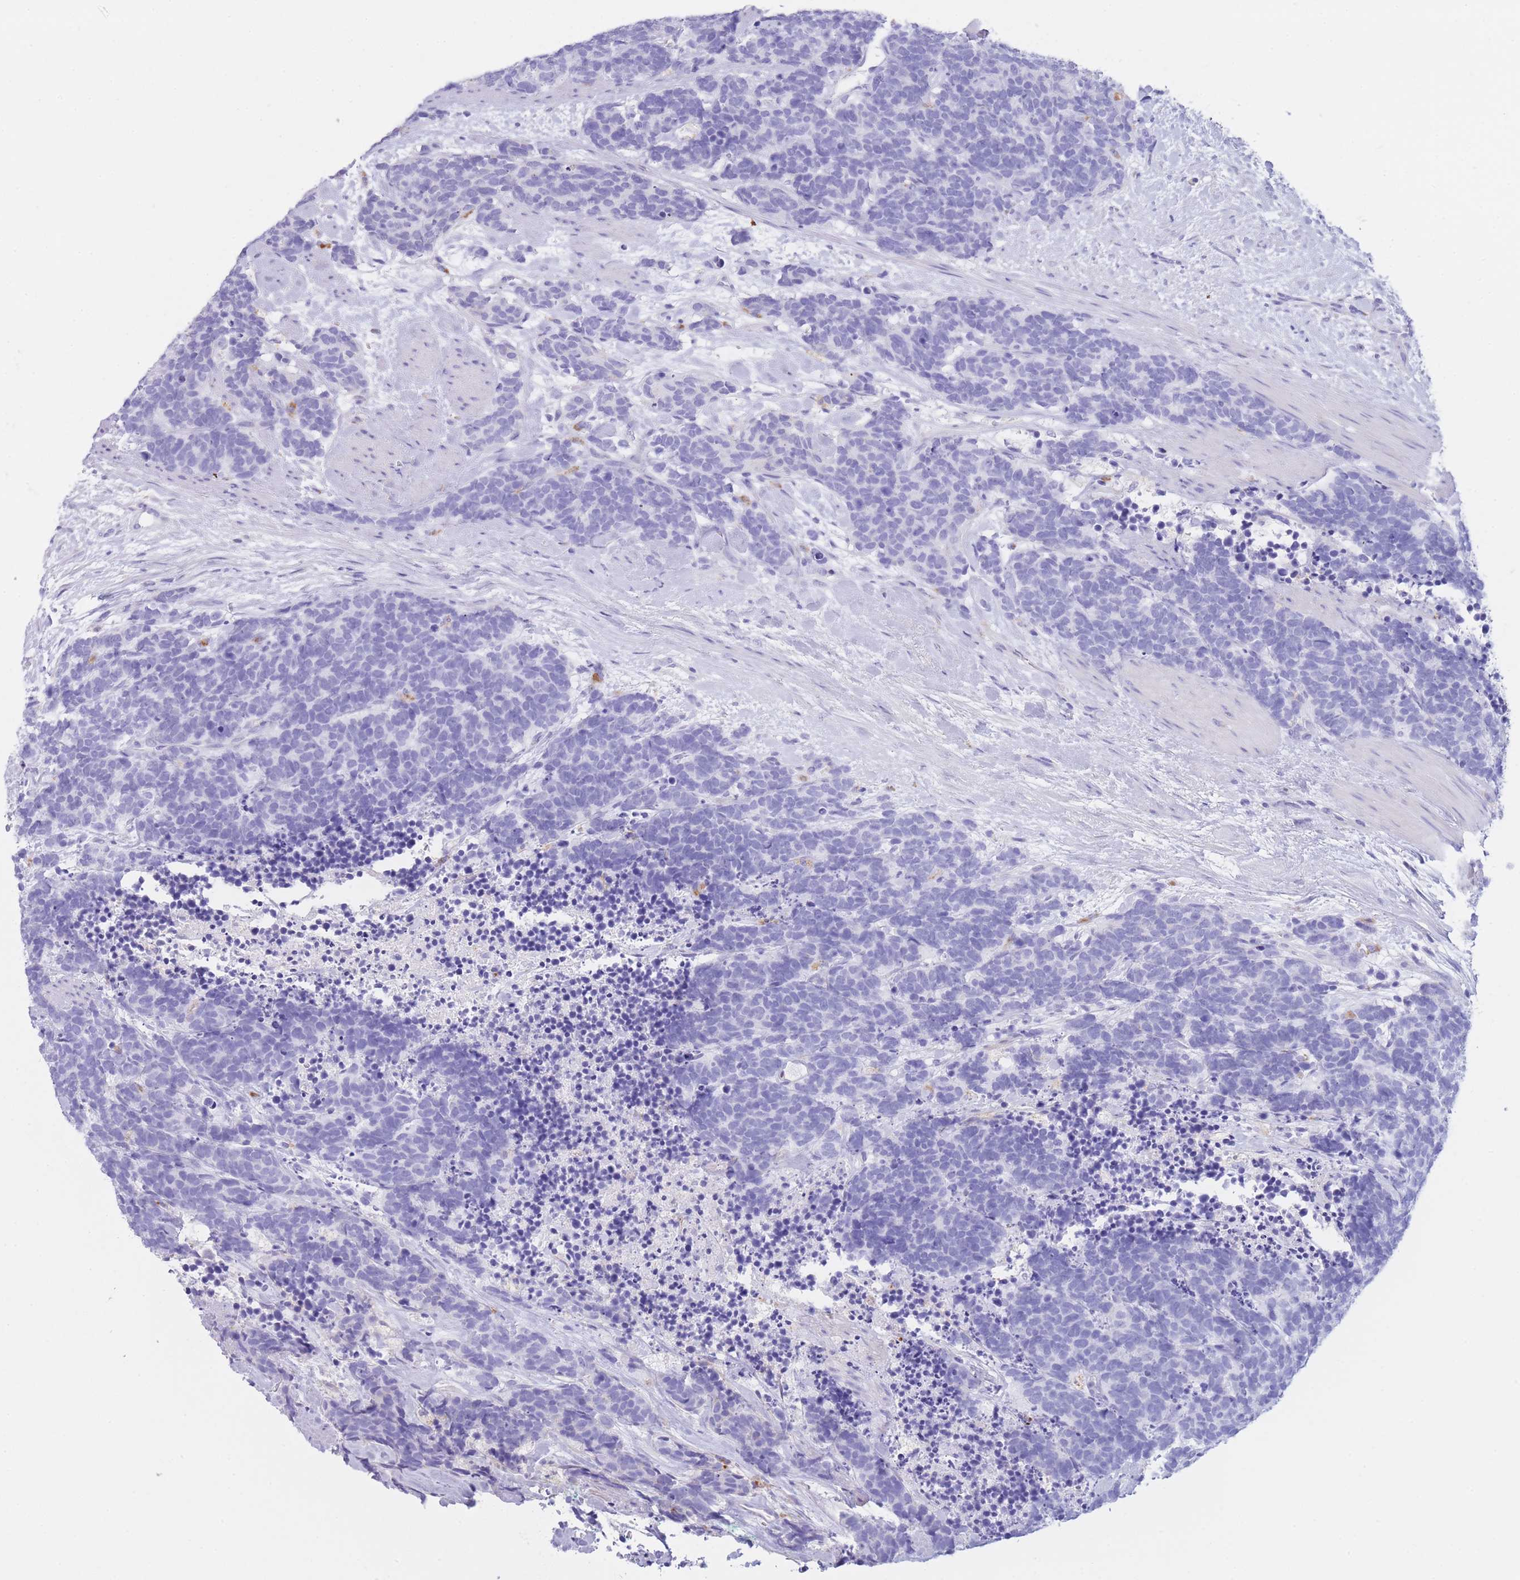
{"staining": {"intensity": "negative", "quantity": "none", "location": "none"}, "tissue": "carcinoid", "cell_type": "Tumor cells", "image_type": "cancer", "snomed": [{"axis": "morphology", "description": "Carcinoma, NOS"}, {"axis": "morphology", "description": "Carcinoid, malignant, NOS"}, {"axis": "topography", "description": "Prostate"}], "caption": "Carcinoid stained for a protein using immunohistochemistry exhibits no expression tumor cells.", "gene": "PLBD1", "patient": {"sex": "male", "age": 57}}